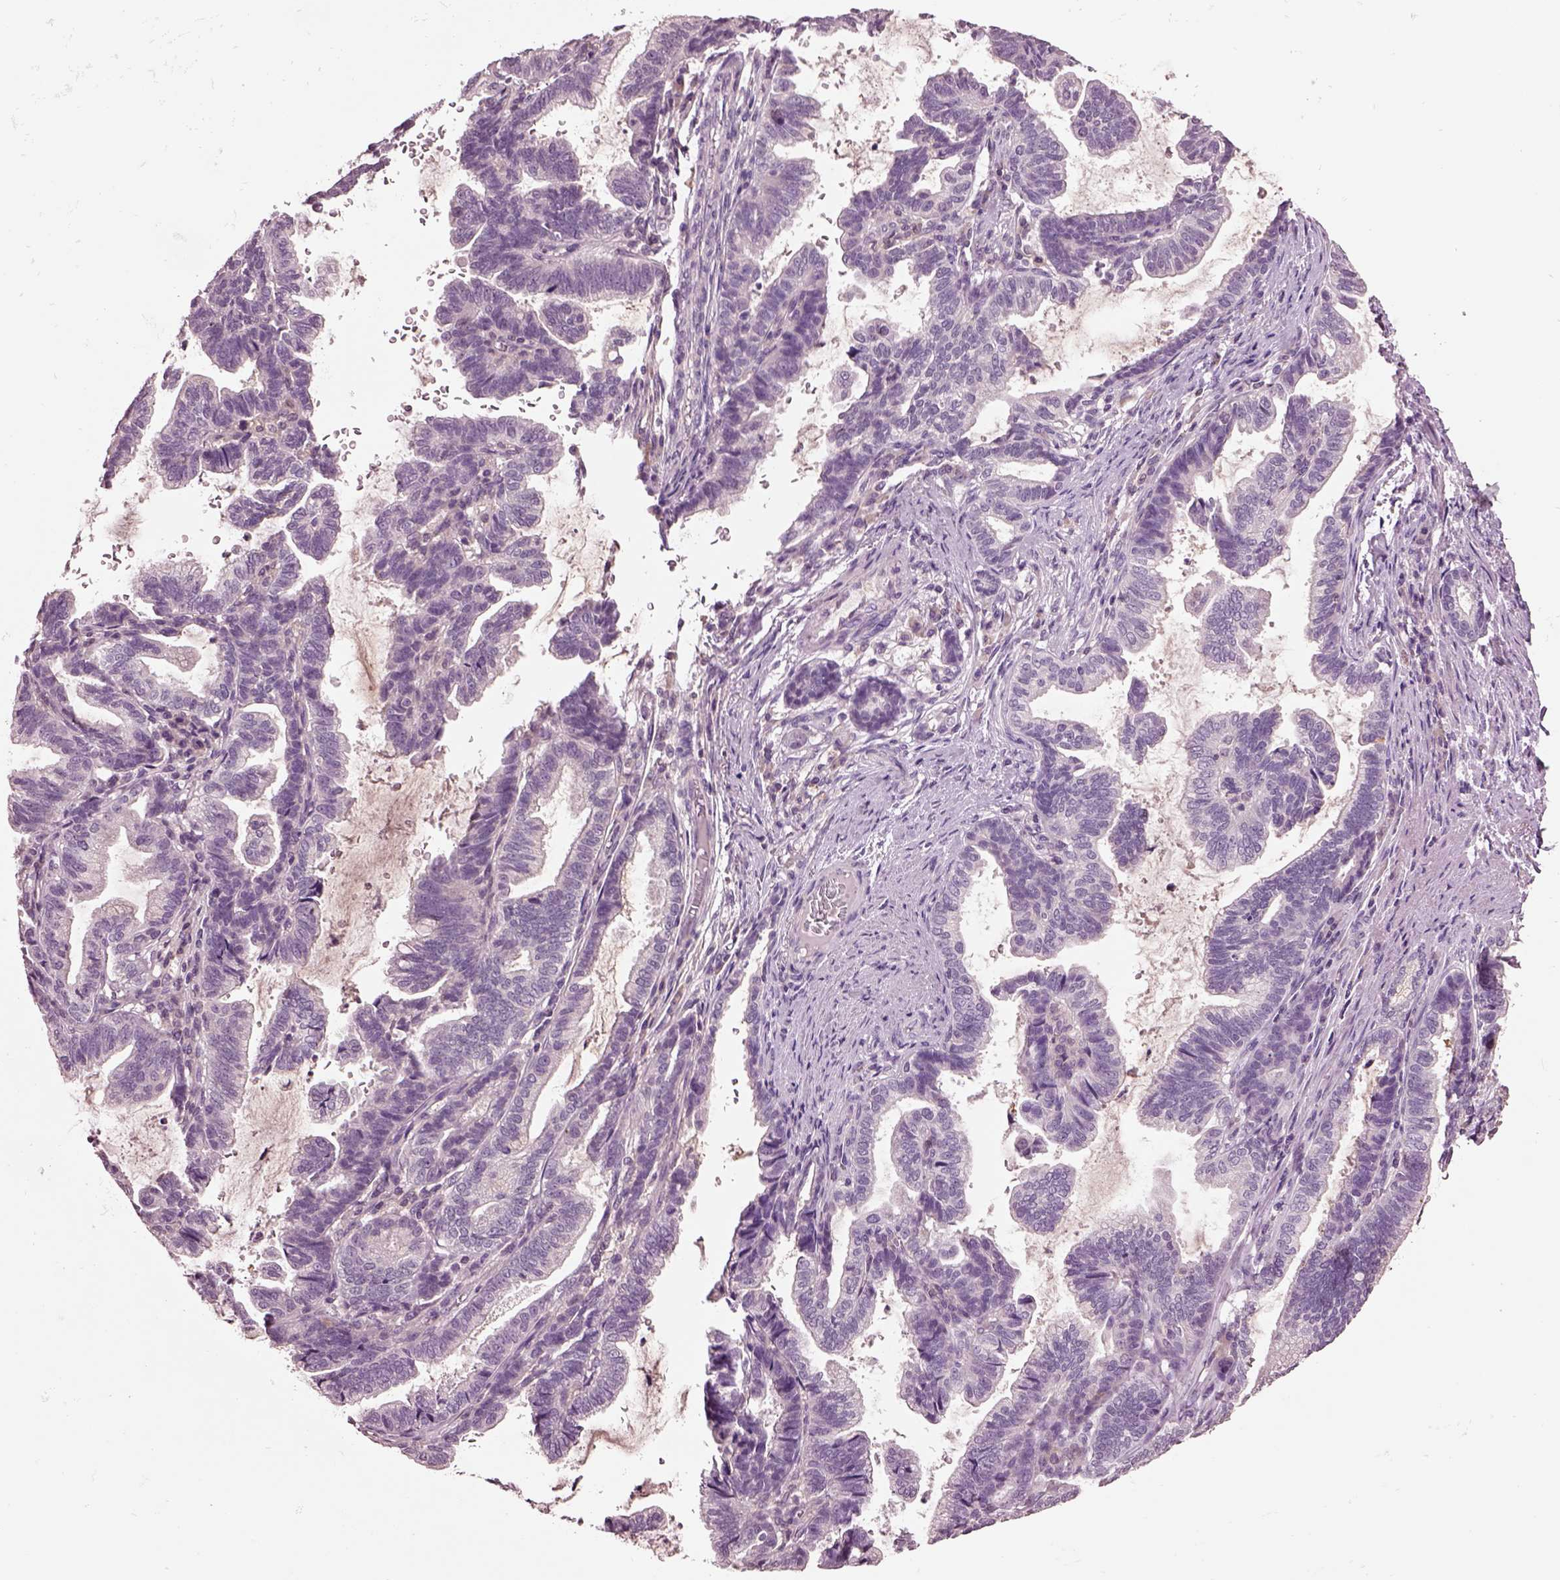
{"staining": {"intensity": "negative", "quantity": "none", "location": "none"}, "tissue": "stomach cancer", "cell_type": "Tumor cells", "image_type": "cancer", "snomed": [{"axis": "morphology", "description": "Adenocarcinoma, NOS"}, {"axis": "topography", "description": "Stomach"}], "caption": "IHC photomicrograph of stomach cancer stained for a protein (brown), which shows no staining in tumor cells.", "gene": "CLPSL1", "patient": {"sex": "male", "age": 83}}